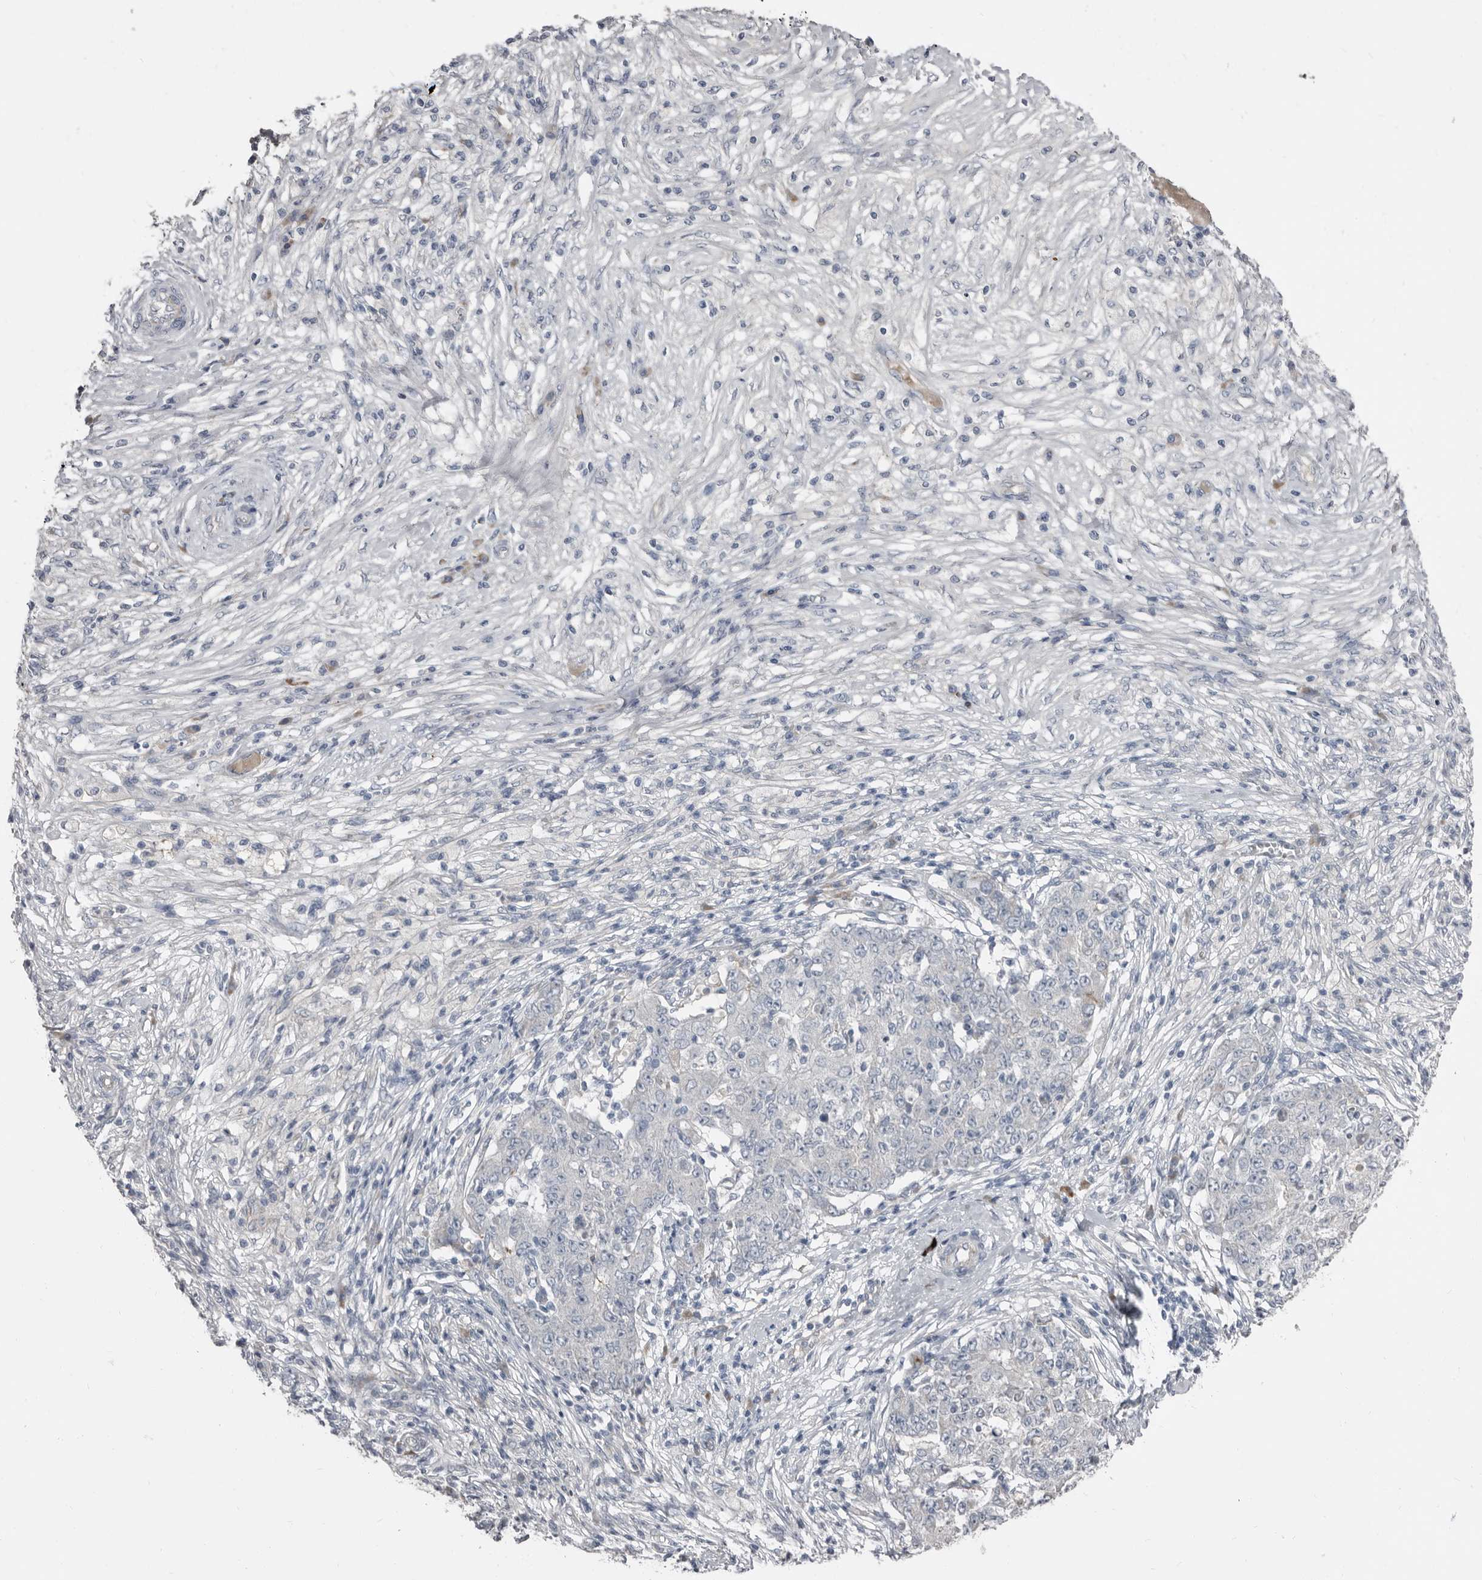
{"staining": {"intensity": "negative", "quantity": "none", "location": "none"}, "tissue": "ovarian cancer", "cell_type": "Tumor cells", "image_type": "cancer", "snomed": [{"axis": "morphology", "description": "Carcinoma, endometroid"}, {"axis": "topography", "description": "Ovary"}], "caption": "Photomicrograph shows no protein staining in tumor cells of endometroid carcinoma (ovarian) tissue.", "gene": "ZNF114", "patient": {"sex": "female", "age": 42}}